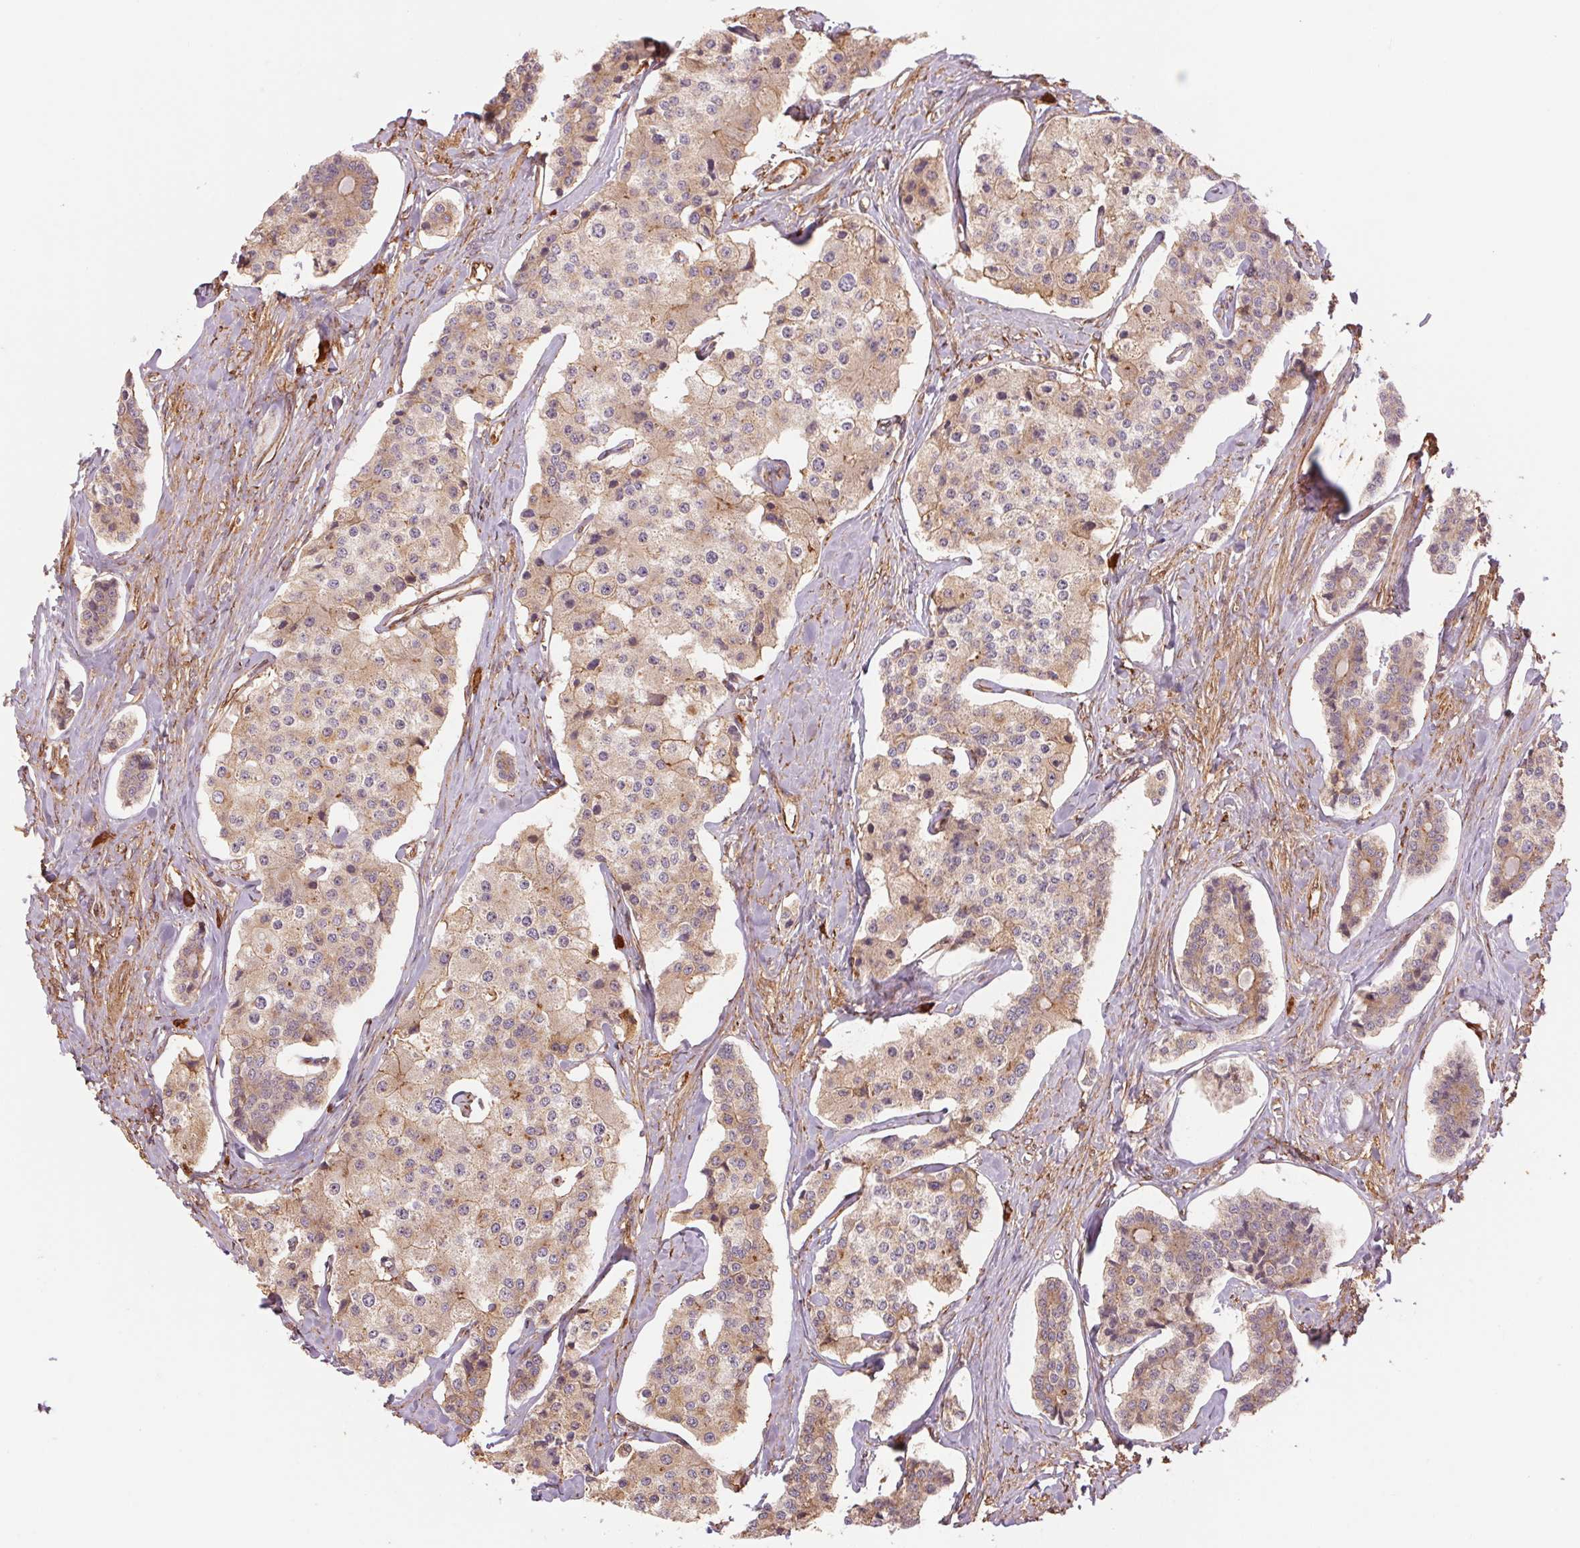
{"staining": {"intensity": "weak", "quantity": "25%-75%", "location": "cytoplasmic/membranous"}, "tissue": "carcinoid", "cell_type": "Tumor cells", "image_type": "cancer", "snomed": [{"axis": "morphology", "description": "Carcinoid, malignant, NOS"}, {"axis": "topography", "description": "Small intestine"}], "caption": "Human malignant carcinoid stained for a protein (brown) reveals weak cytoplasmic/membranous positive positivity in approximately 25%-75% of tumor cells.", "gene": "C6orf163", "patient": {"sex": "female", "age": 65}}